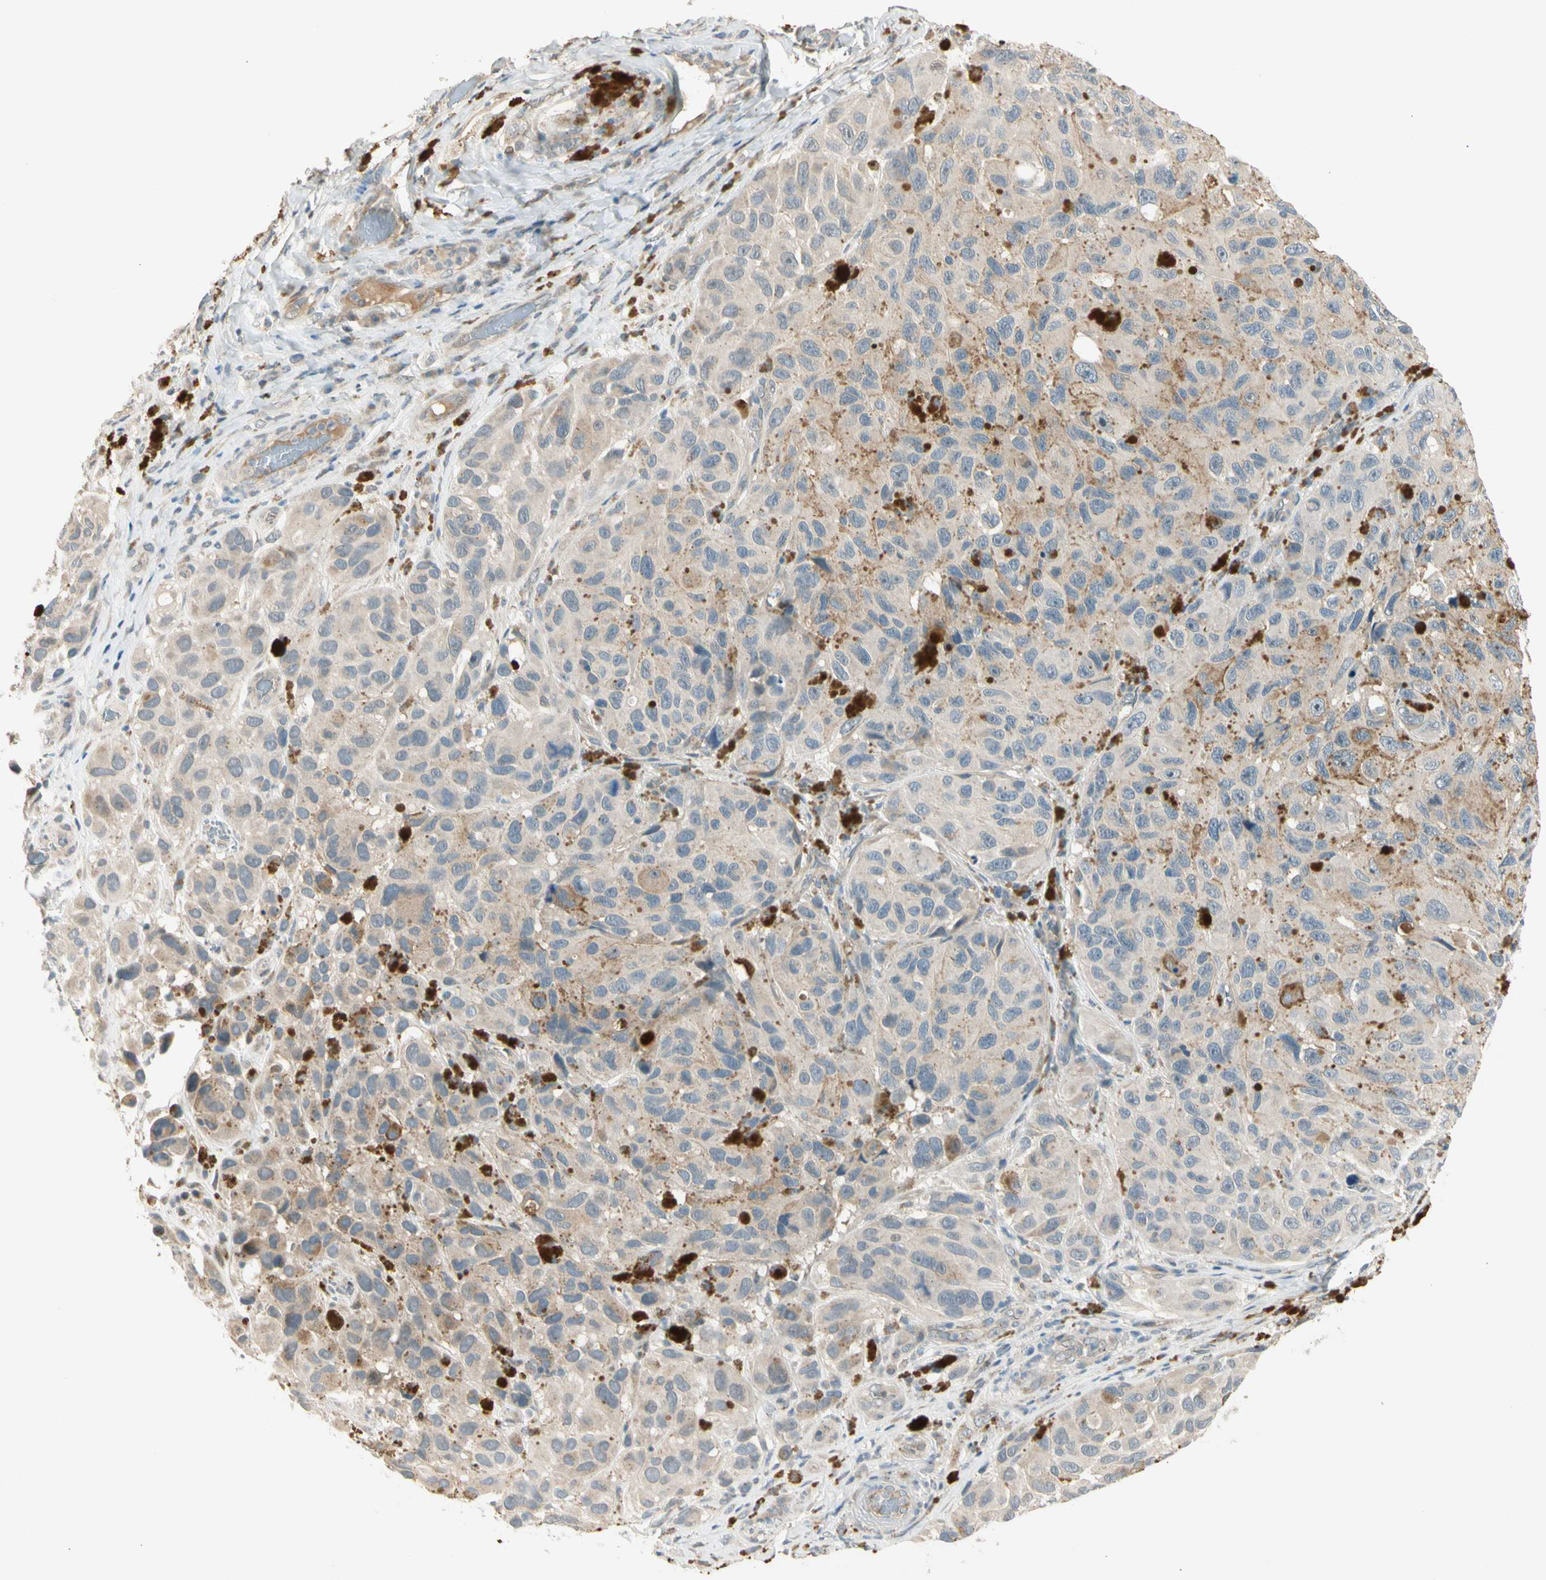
{"staining": {"intensity": "weak", "quantity": ">75%", "location": "cytoplasmic/membranous"}, "tissue": "melanoma", "cell_type": "Tumor cells", "image_type": "cancer", "snomed": [{"axis": "morphology", "description": "Malignant melanoma, NOS"}, {"axis": "topography", "description": "Skin"}], "caption": "The histopathology image displays a brown stain indicating the presence of a protein in the cytoplasmic/membranous of tumor cells in malignant melanoma.", "gene": "PCDHB15", "patient": {"sex": "female", "age": 73}}